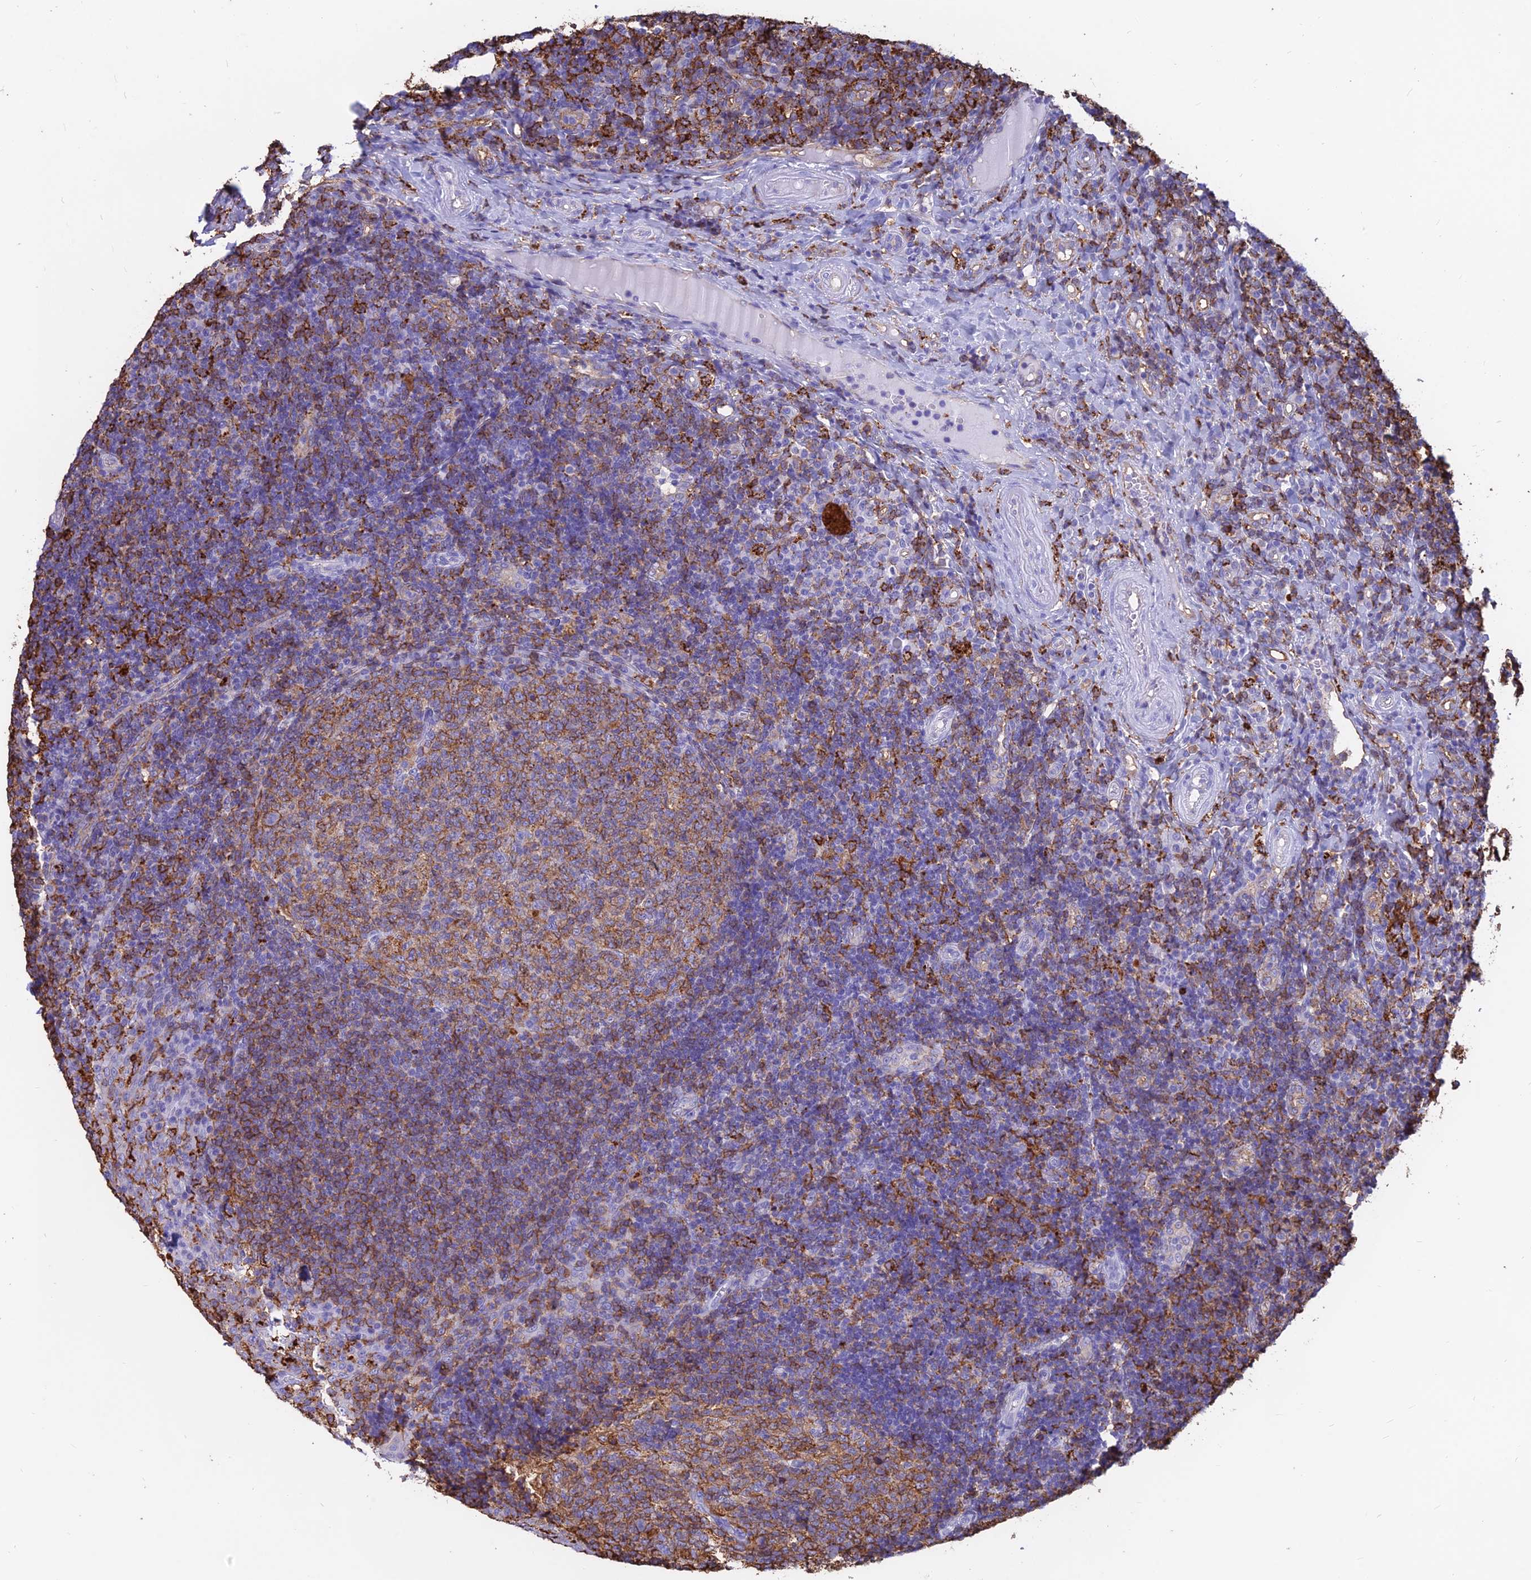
{"staining": {"intensity": "moderate", "quantity": ">75%", "location": "cytoplasmic/membranous"}, "tissue": "tonsil", "cell_type": "Germinal center cells", "image_type": "normal", "snomed": [{"axis": "morphology", "description": "Normal tissue, NOS"}, {"axis": "topography", "description": "Tonsil"}], "caption": "Protein staining of normal tonsil shows moderate cytoplasmic/membranous positivity in about >75% of germinal center cells.", "gene": "HLA", "patient": {"sex": "female", "age": 40}}